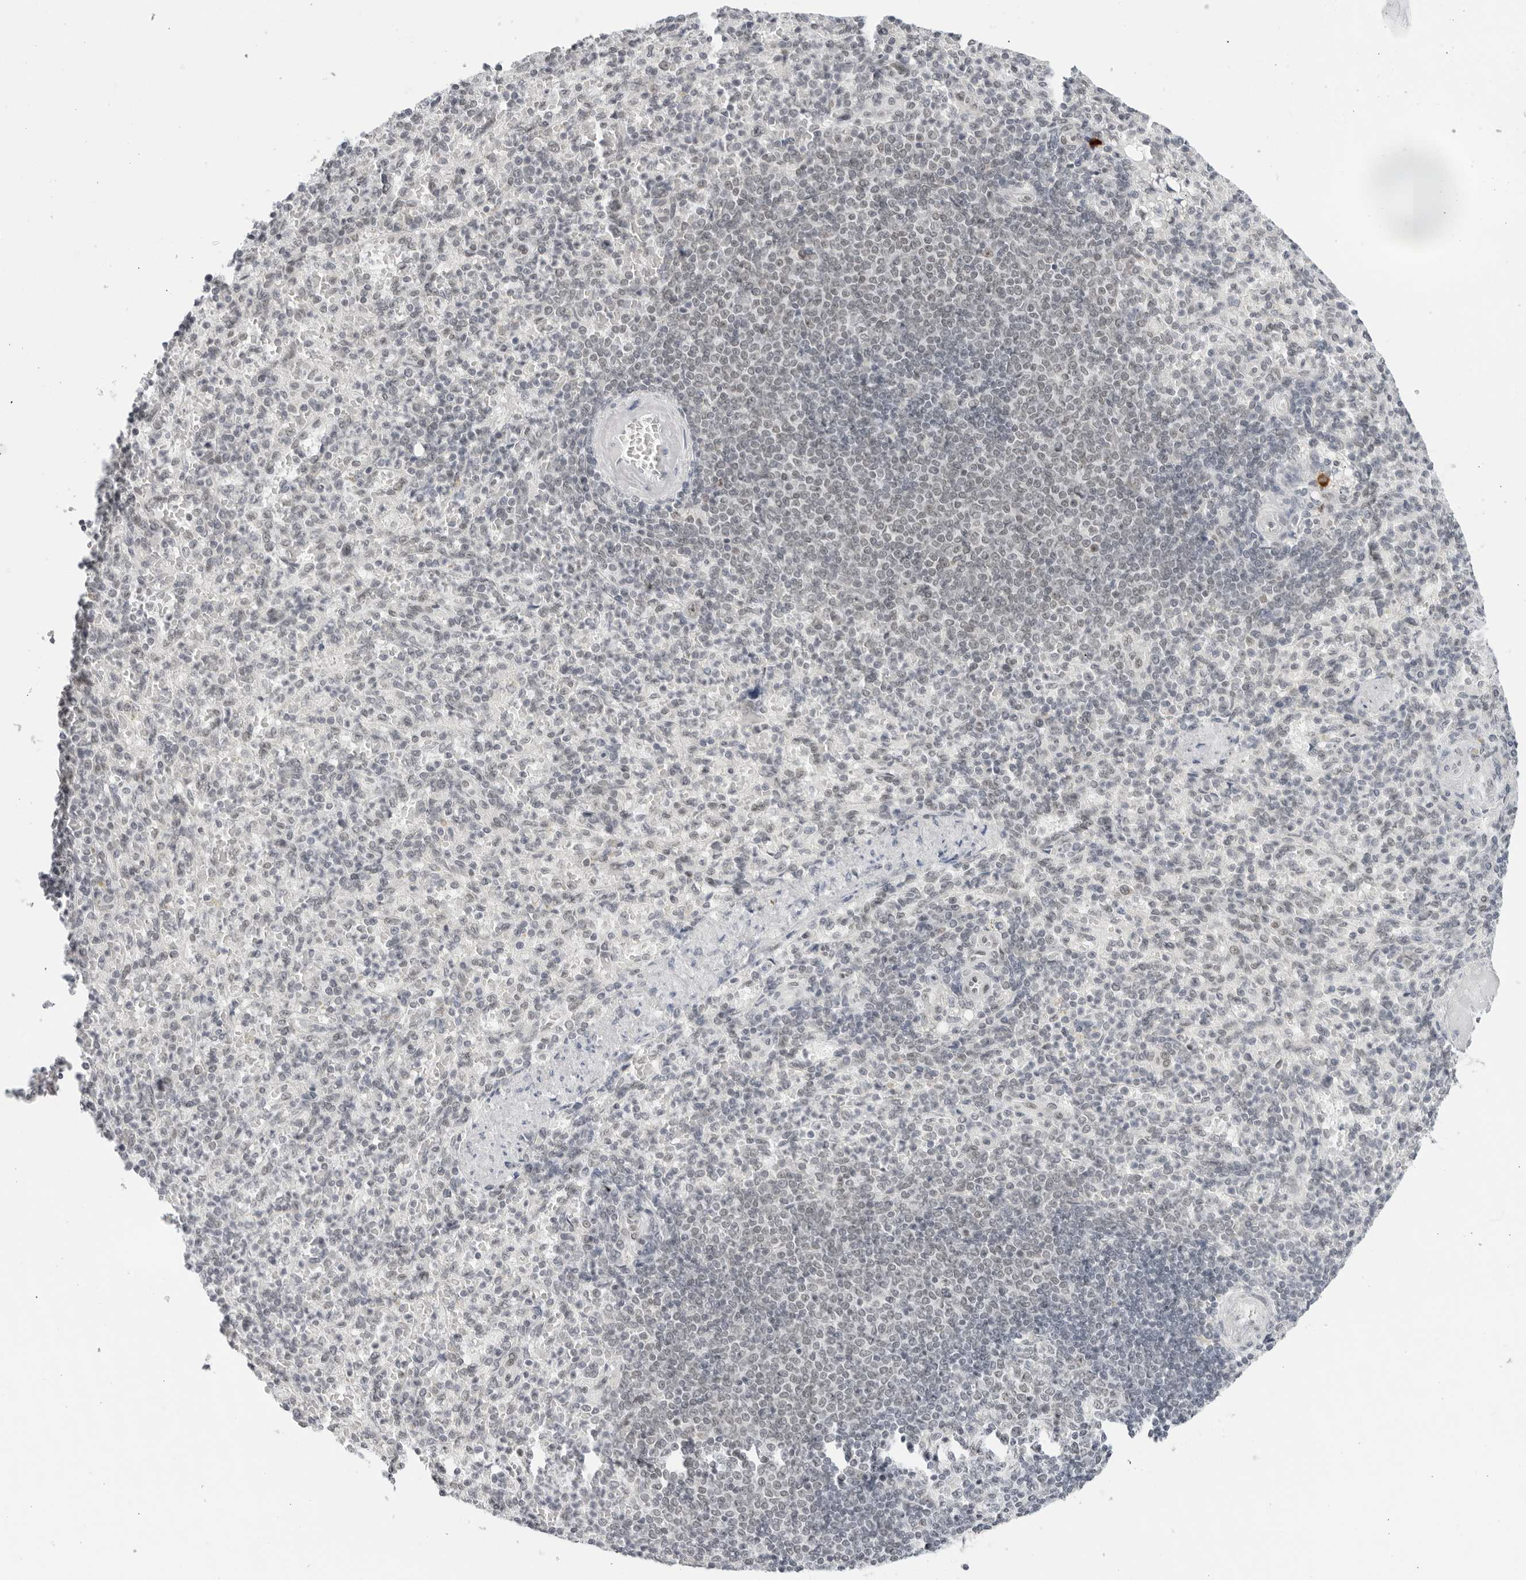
{"staining": {"intensity": "negative", "quantity": "none", "location": "none"}, "tissue": "spleen", "cell_type": "Cells in red pulp", "image_type": "normal", "snomed": [{"axis": "morphology", "description": "Normal tissue, NOS"}, {"axis": "topography", "description": "Spleen"}], "caption": "Immunohistochemical staining of unremarkable human spleen reveals no significant positivity in cells in red pulp.", "gene": "FOXK2", "patient": {"sex": "female", "age": 74}}